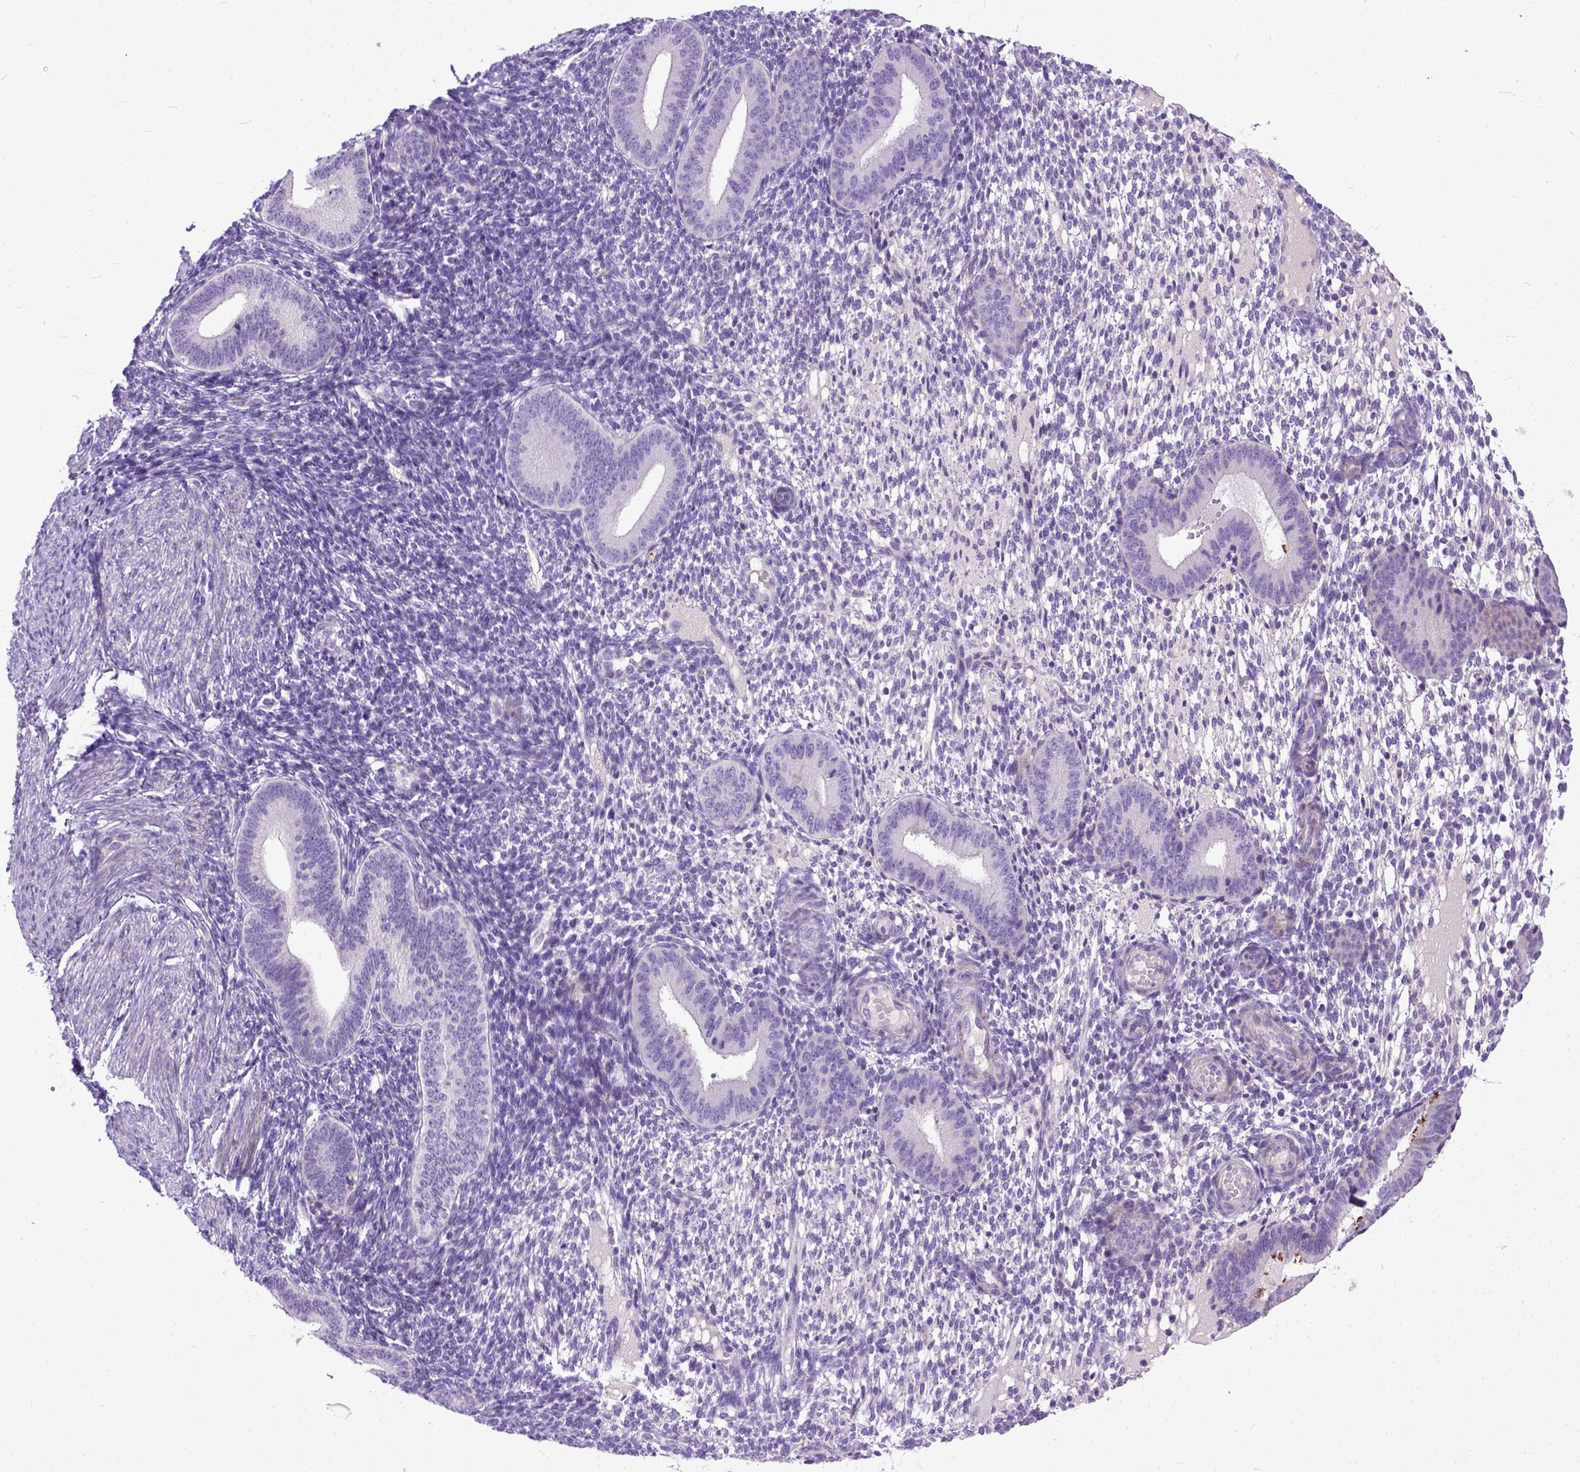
{"staining": {"intensity": "negative", "quantity": "none", "location": "none"}, "tissue": "endometrium", "cell_type": "Cells in endometrial stroma", "image_type": "normal", "snomed": [{"axis": "morphology", "description": "Normal tissue, NOS"}, {"axis": "topography", "description": "Endometrium"}], "caption": "Immunohistochemistry of benign endometrium reveals no staining in cells in endometrial stroma.", "gene": "PLK5", "patient": {"sex": "female", "age": 40}}